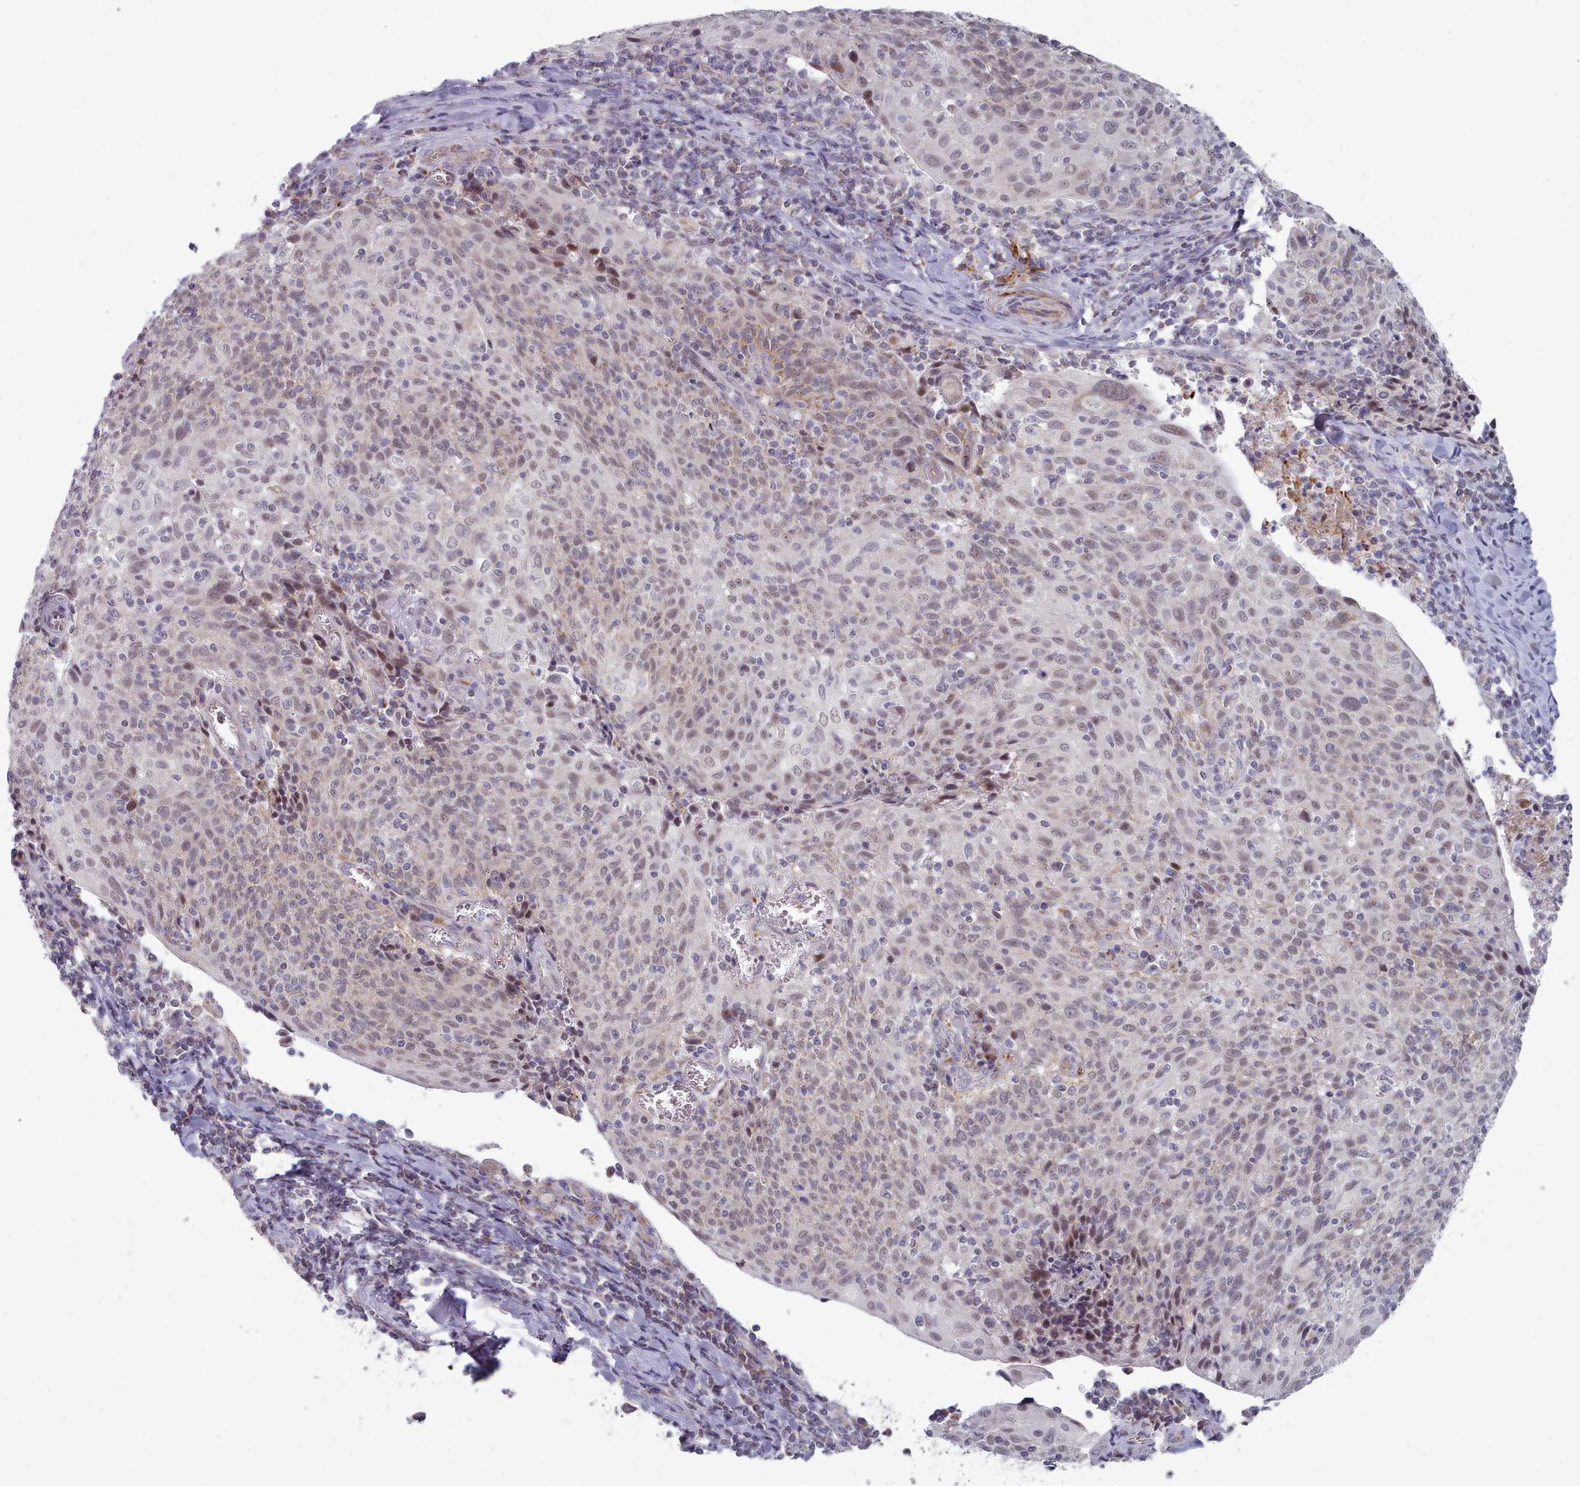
{"staining": {"intensity": "weak", "quantity": "25%-75%", "location": "nuclear"}, "tissue": "cervical cancer", "cell_type": "Tumor cells", "image_type": "cancer", "snomed": [{"axis": "morphology", "description": "Squamous cell carcinoma, NOS"}, {"axis": "topography", "description": "Cervix"}], "caption": "Immunohistochemistry (IHC) (DAB) staining of human cervical squamous cell carcinoma exhibits weak nuclear protein positivity in approximately 25%-75% of tumor cells. (IHC, brightfield microscopy, high magnification).", "gene": "TRARG1", "patient": {"sex": "female", "age": 52}}